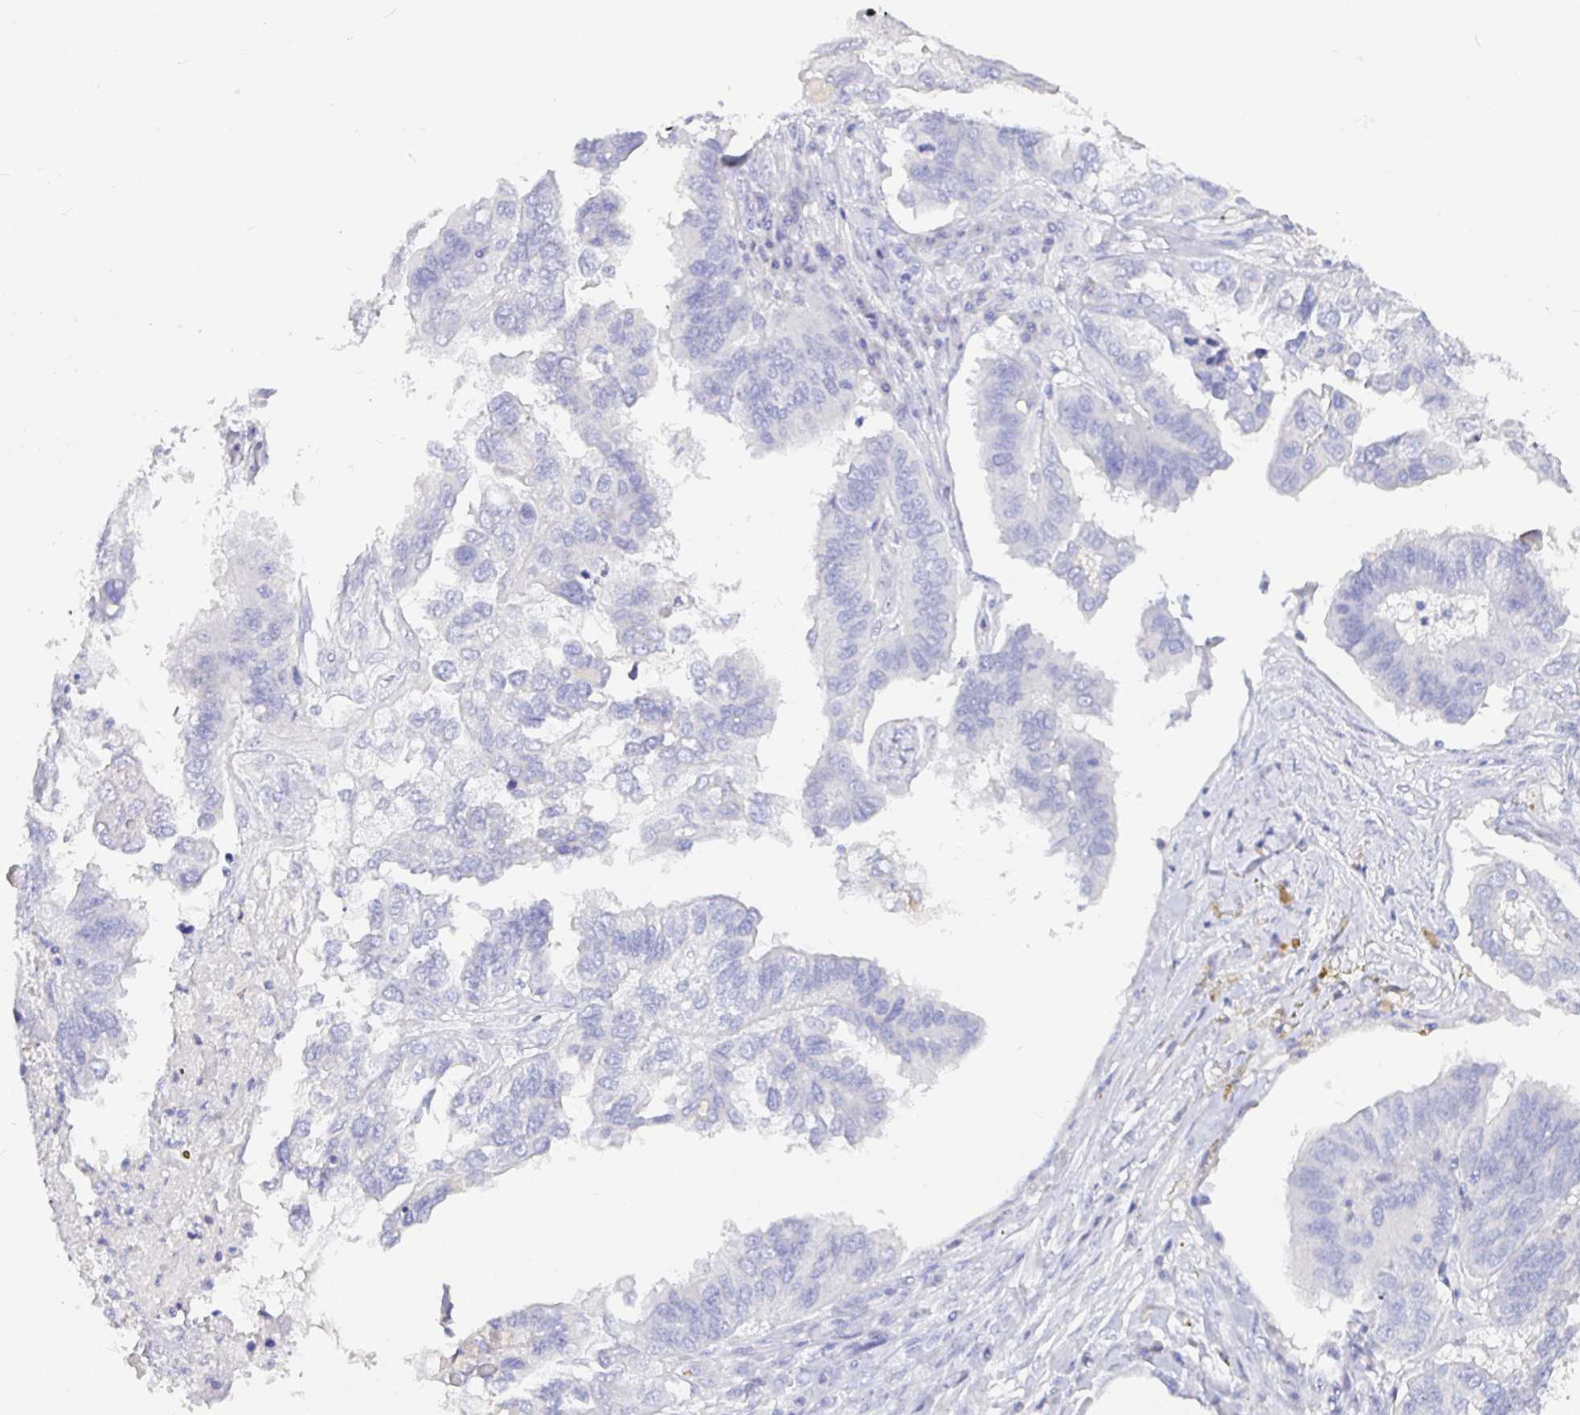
{"staining": {"intensity": "negative", "quantity": "none", "location": "none"}, "tissue": "ovarian cancer", "cell_type": "Tumor cells", "image_type": "cancer", "snomed": [{"axis": "morphology", "description": "Cystadenocarcinoma, serous, NOS"}, {"axis": "topography", "description": "Ovary"}], "caption": "High magnification brightfield microscopy of ovarian serous cystadenocarcinoma stained with DAB (3,3'-diaminobenzidine) (brown) and counterstained with hematoxylin (blue): tumor cells show no significant positivity.", "gene": "TPTE", "patient": {"sex": "female", "age": 79}}